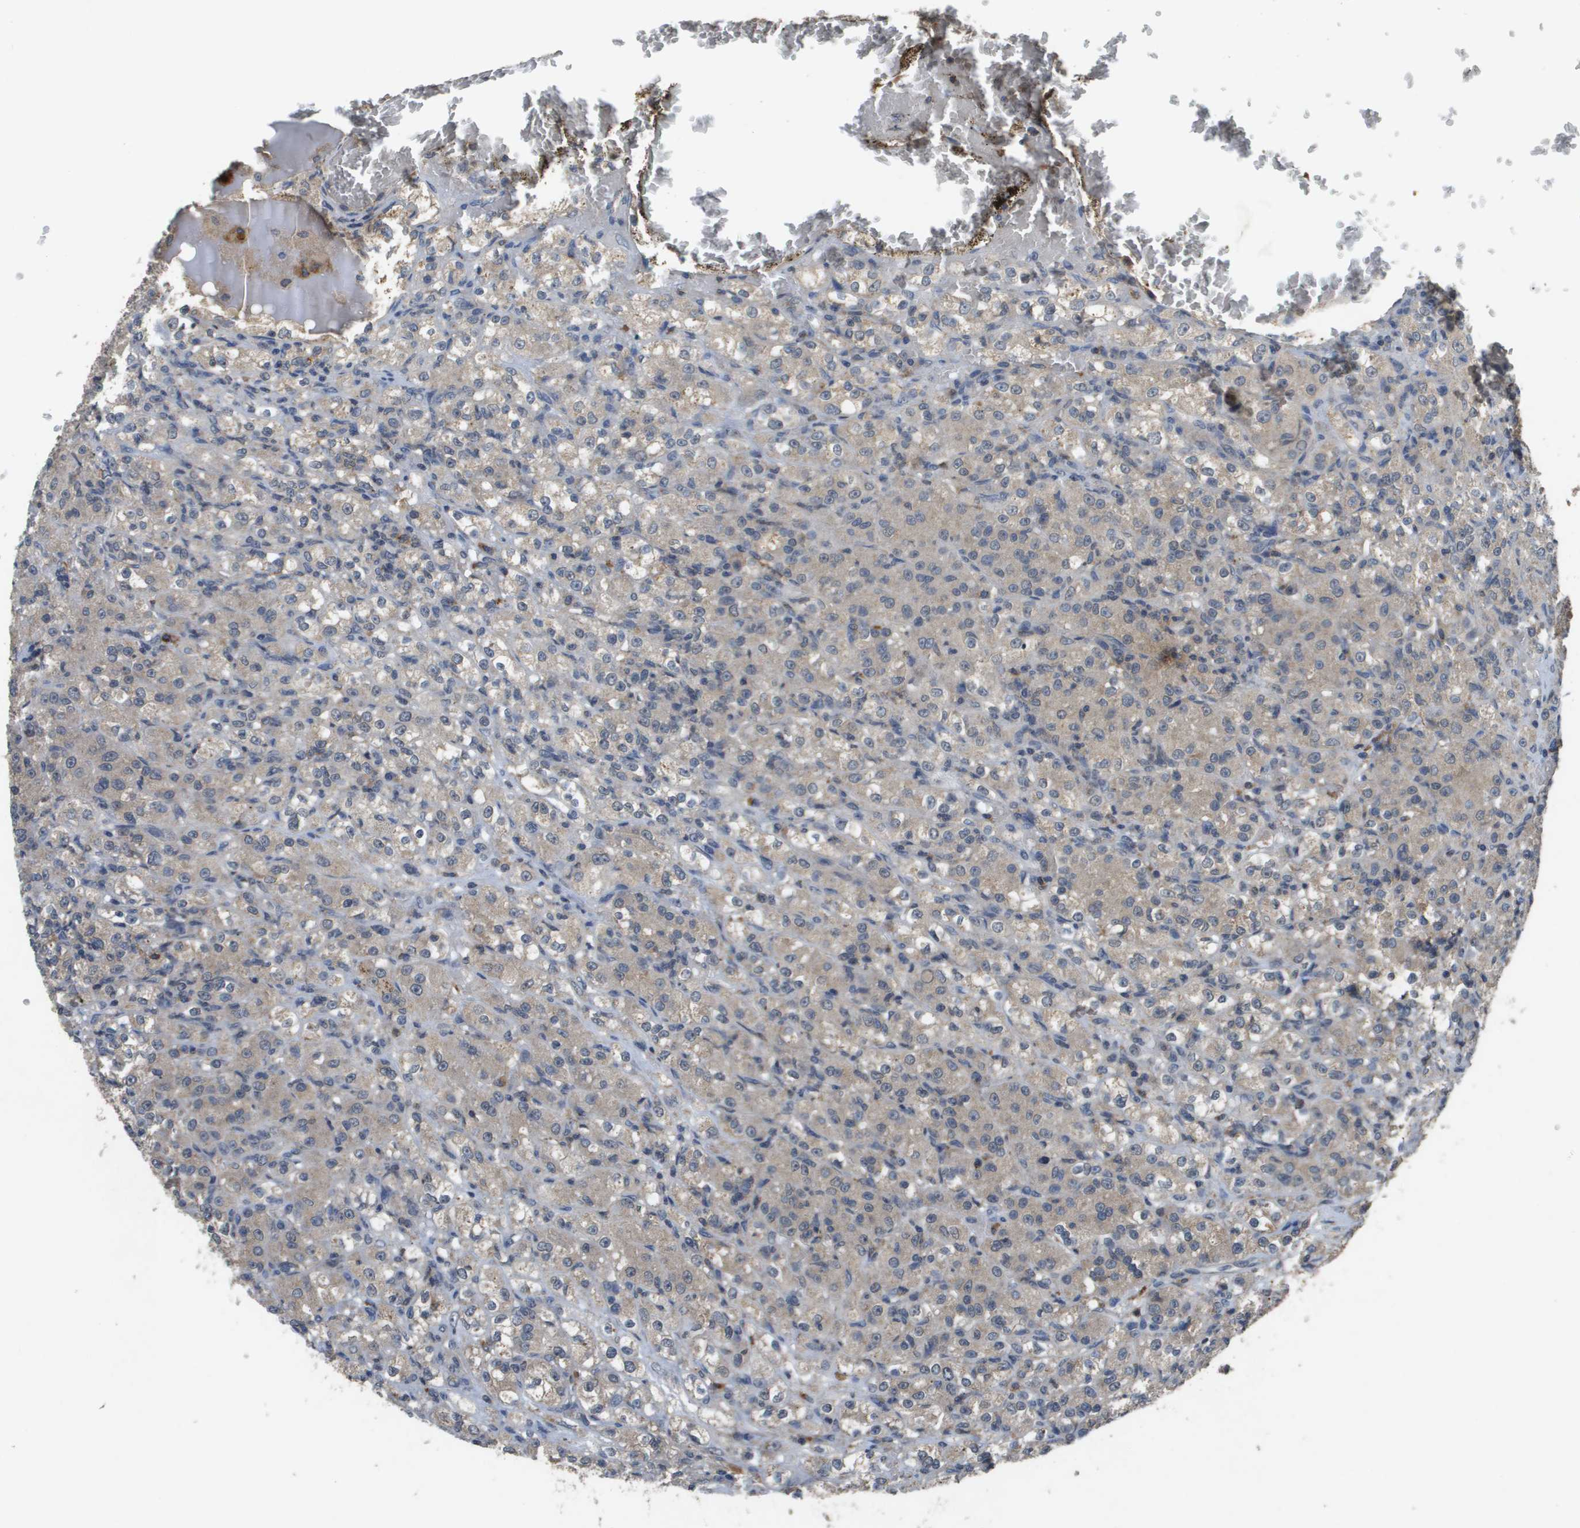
{"staining": {"intensity": "moderate", "quantity": "25%-75%", "location": "cytoplasmic/membranous"}, "tissue": "renal cancer", "cell_type": "Tumor cells", "image_type": "cancer", "snomed": [{"axis": "morphology", "description": "Normal tissue, NOS"}, {"axis": "morphology", "description": "Adenocarcinoma, NOS"}, {"axis": "topography", "description": "Kidney"}], "caption": "Adenocarcinoma (renal) was stained to show a protein in brown. There is medium levels of moderate cytoplasmic/membranous expression in about 25%-75% of tumor cells.", "gene": "PROC", "patient": {"sex": "male", "age": 61}}